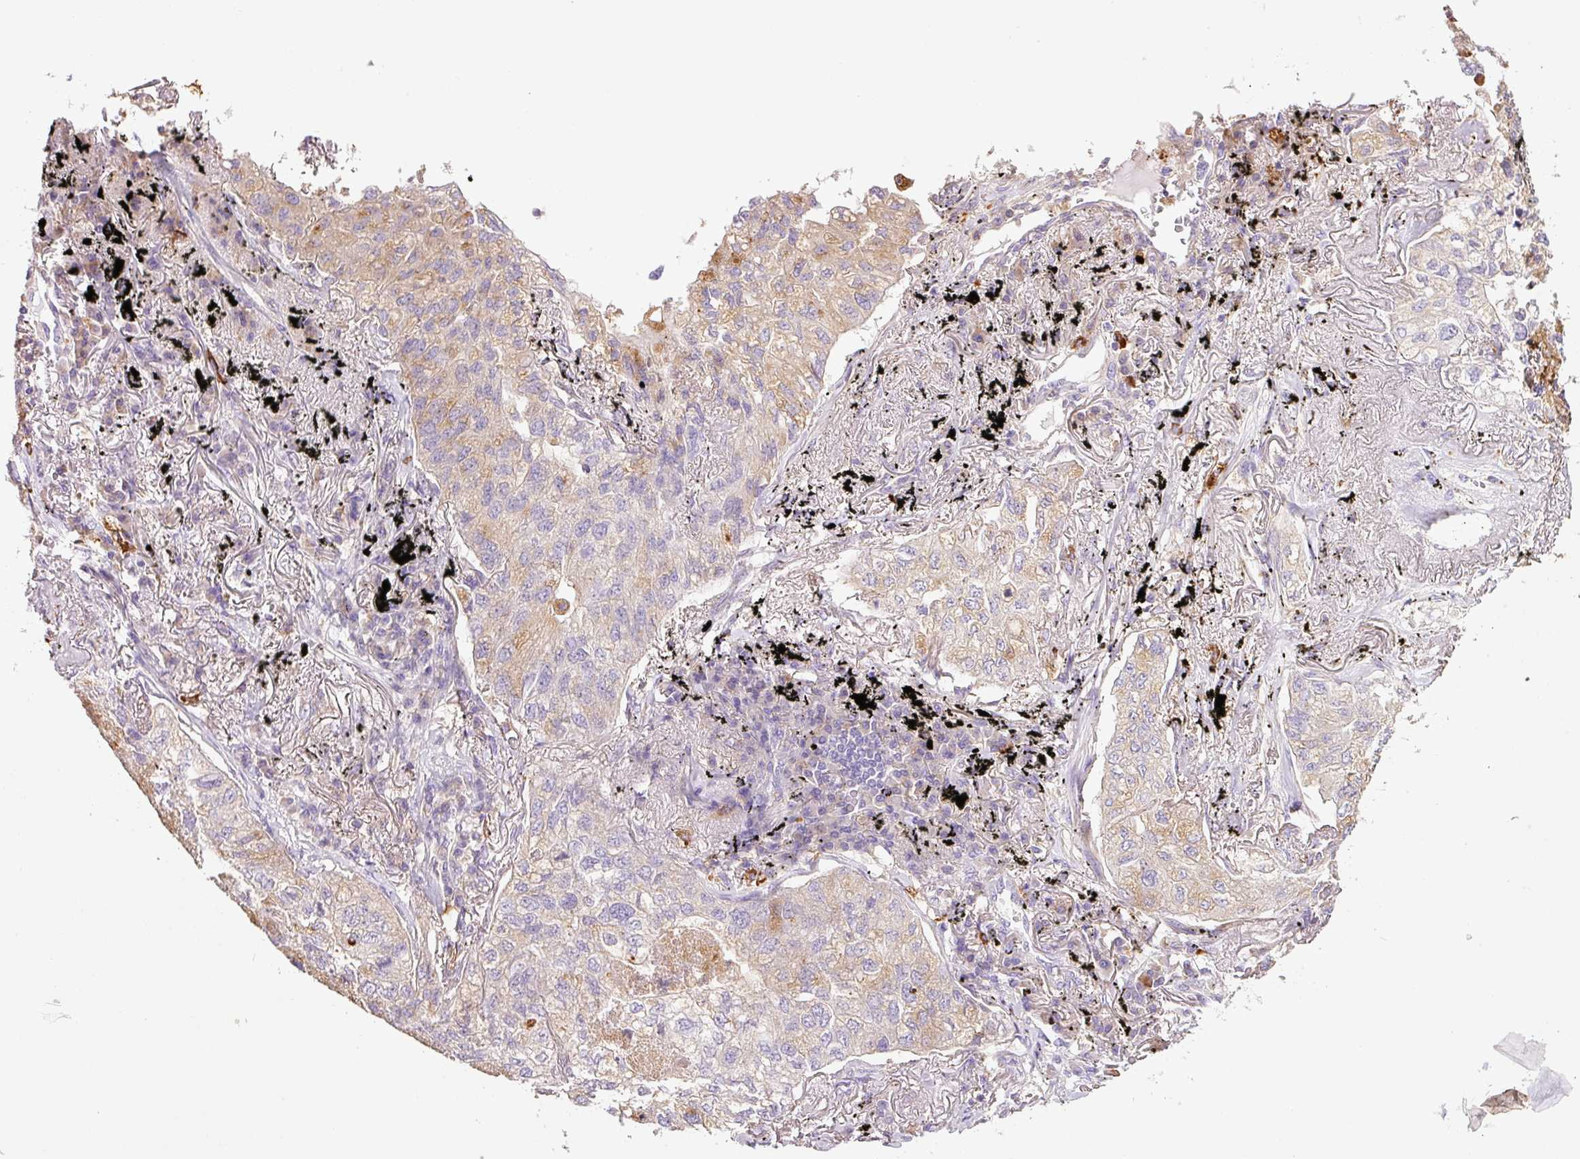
{"staining": {"intensity": "weak", "quantity": "25%-75%", "location": "cytoplasmic/membranous"}, "tissue": "lung cancer", "cell_type": "Tumor cells", "image_type": "cancer", "snomed": [{"axis": "morphology", "description": "Adenocarcinoma, NOS"}, {"axis": "topography", "description": "Lung"}], "caption": "Protein expression analysis of human lung cancer (adenocarcinoma) reveals weak cytoplasmic/membranous staining in approximately 25%-75% of tumor cells.", "gene": "TMC8", "patient": {"sex": "male", "age": 65}}